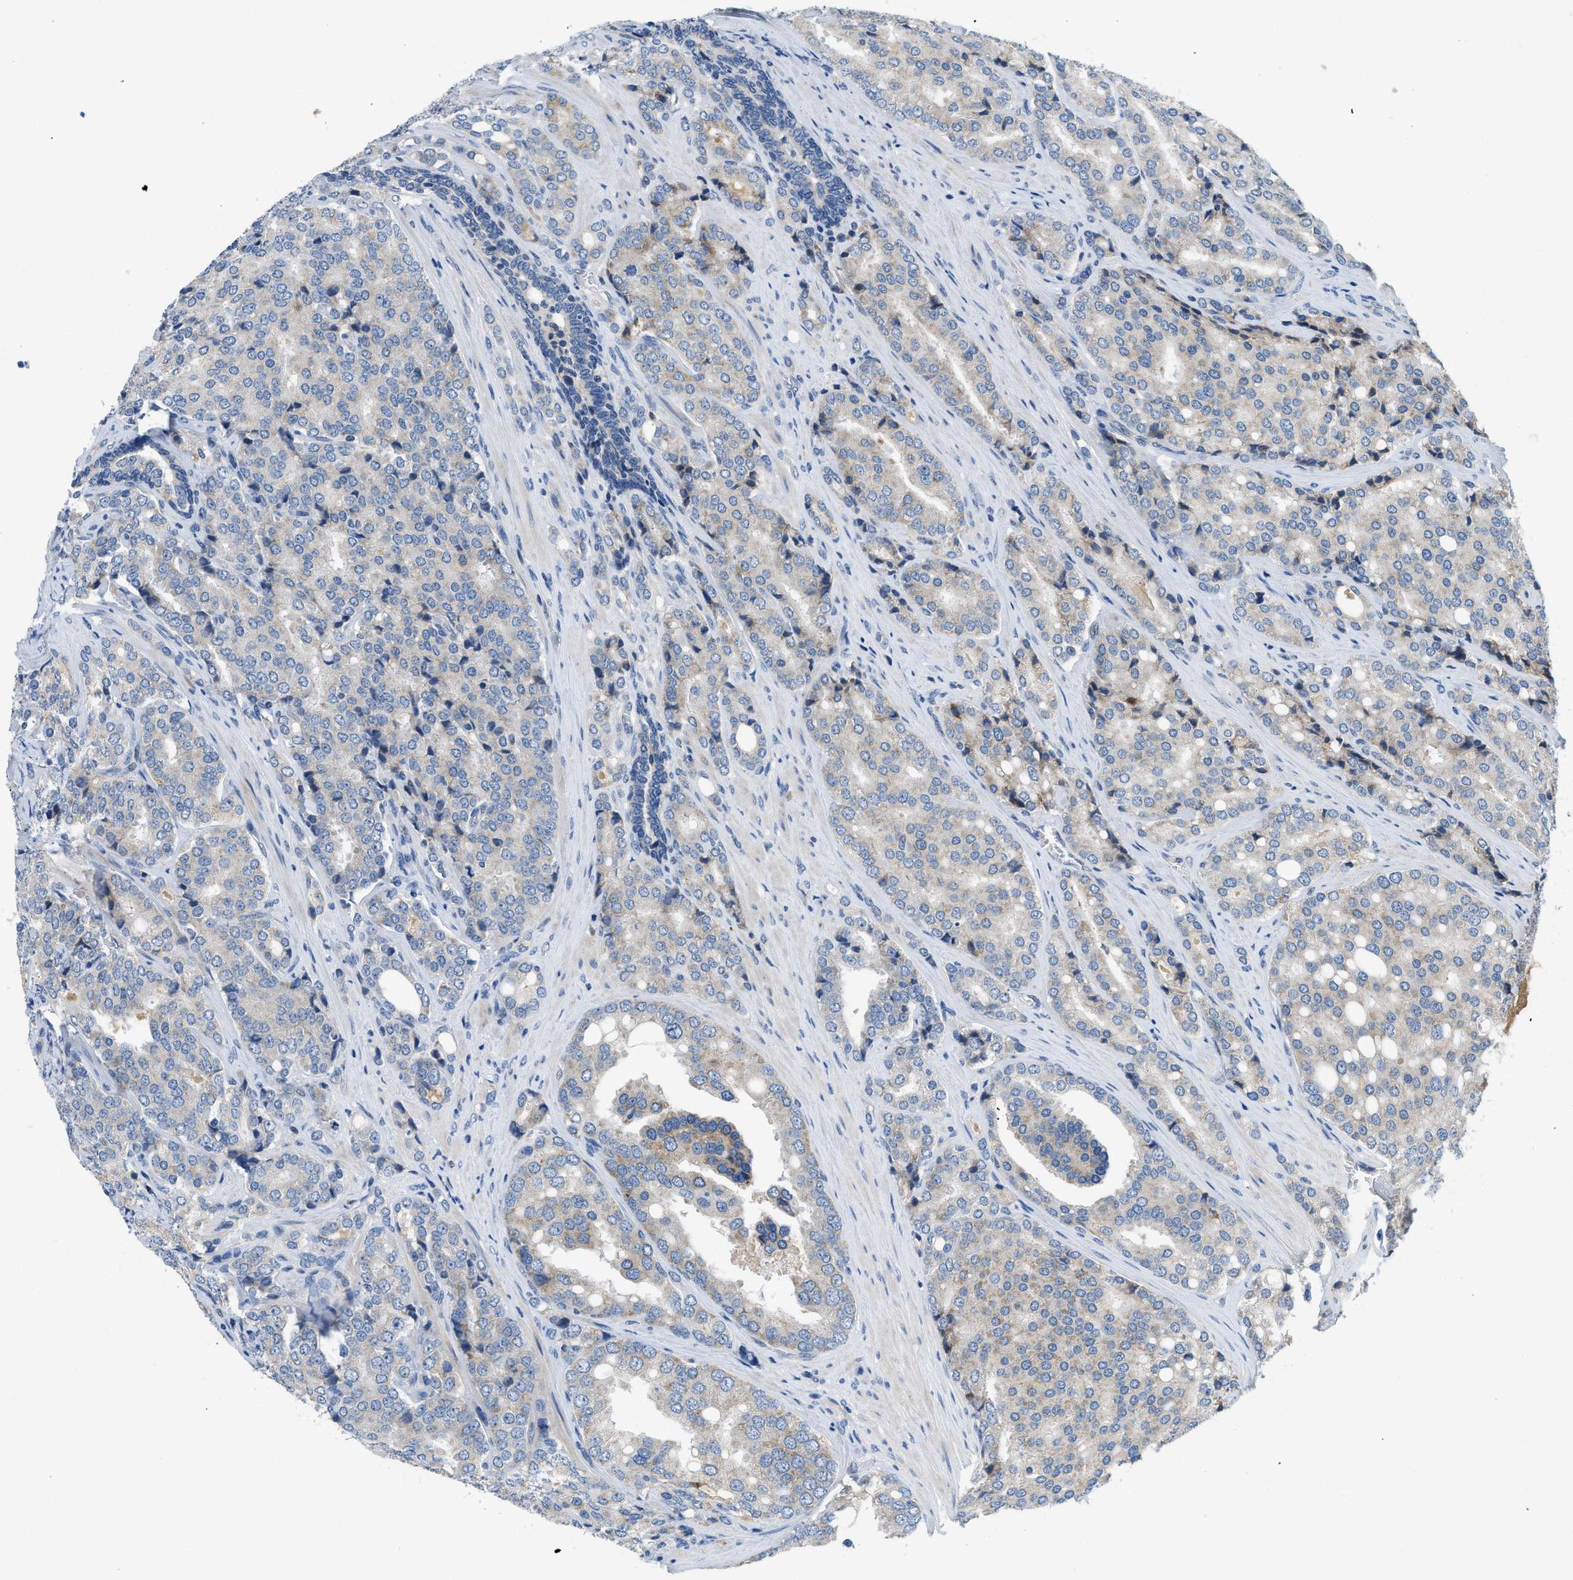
{"staining": {"intensity": "negative", "quantity": "none", "location": "none"}, "tissue": "prostate cancer", "cell_type": "Tumor cells", "image_type": "cancer", "snomed": [{"axis": "morphology", "description": "Adenocarcinoma, High grade"}, {"axis": "topography", "description": "Prostate"}], "caption": "The micrograph demonstrates no staining of tumor cells in high-grade adenocarcinoma (prostate).", "gene": "PNKD", "patient": {"sex": "male", "age": 50}}